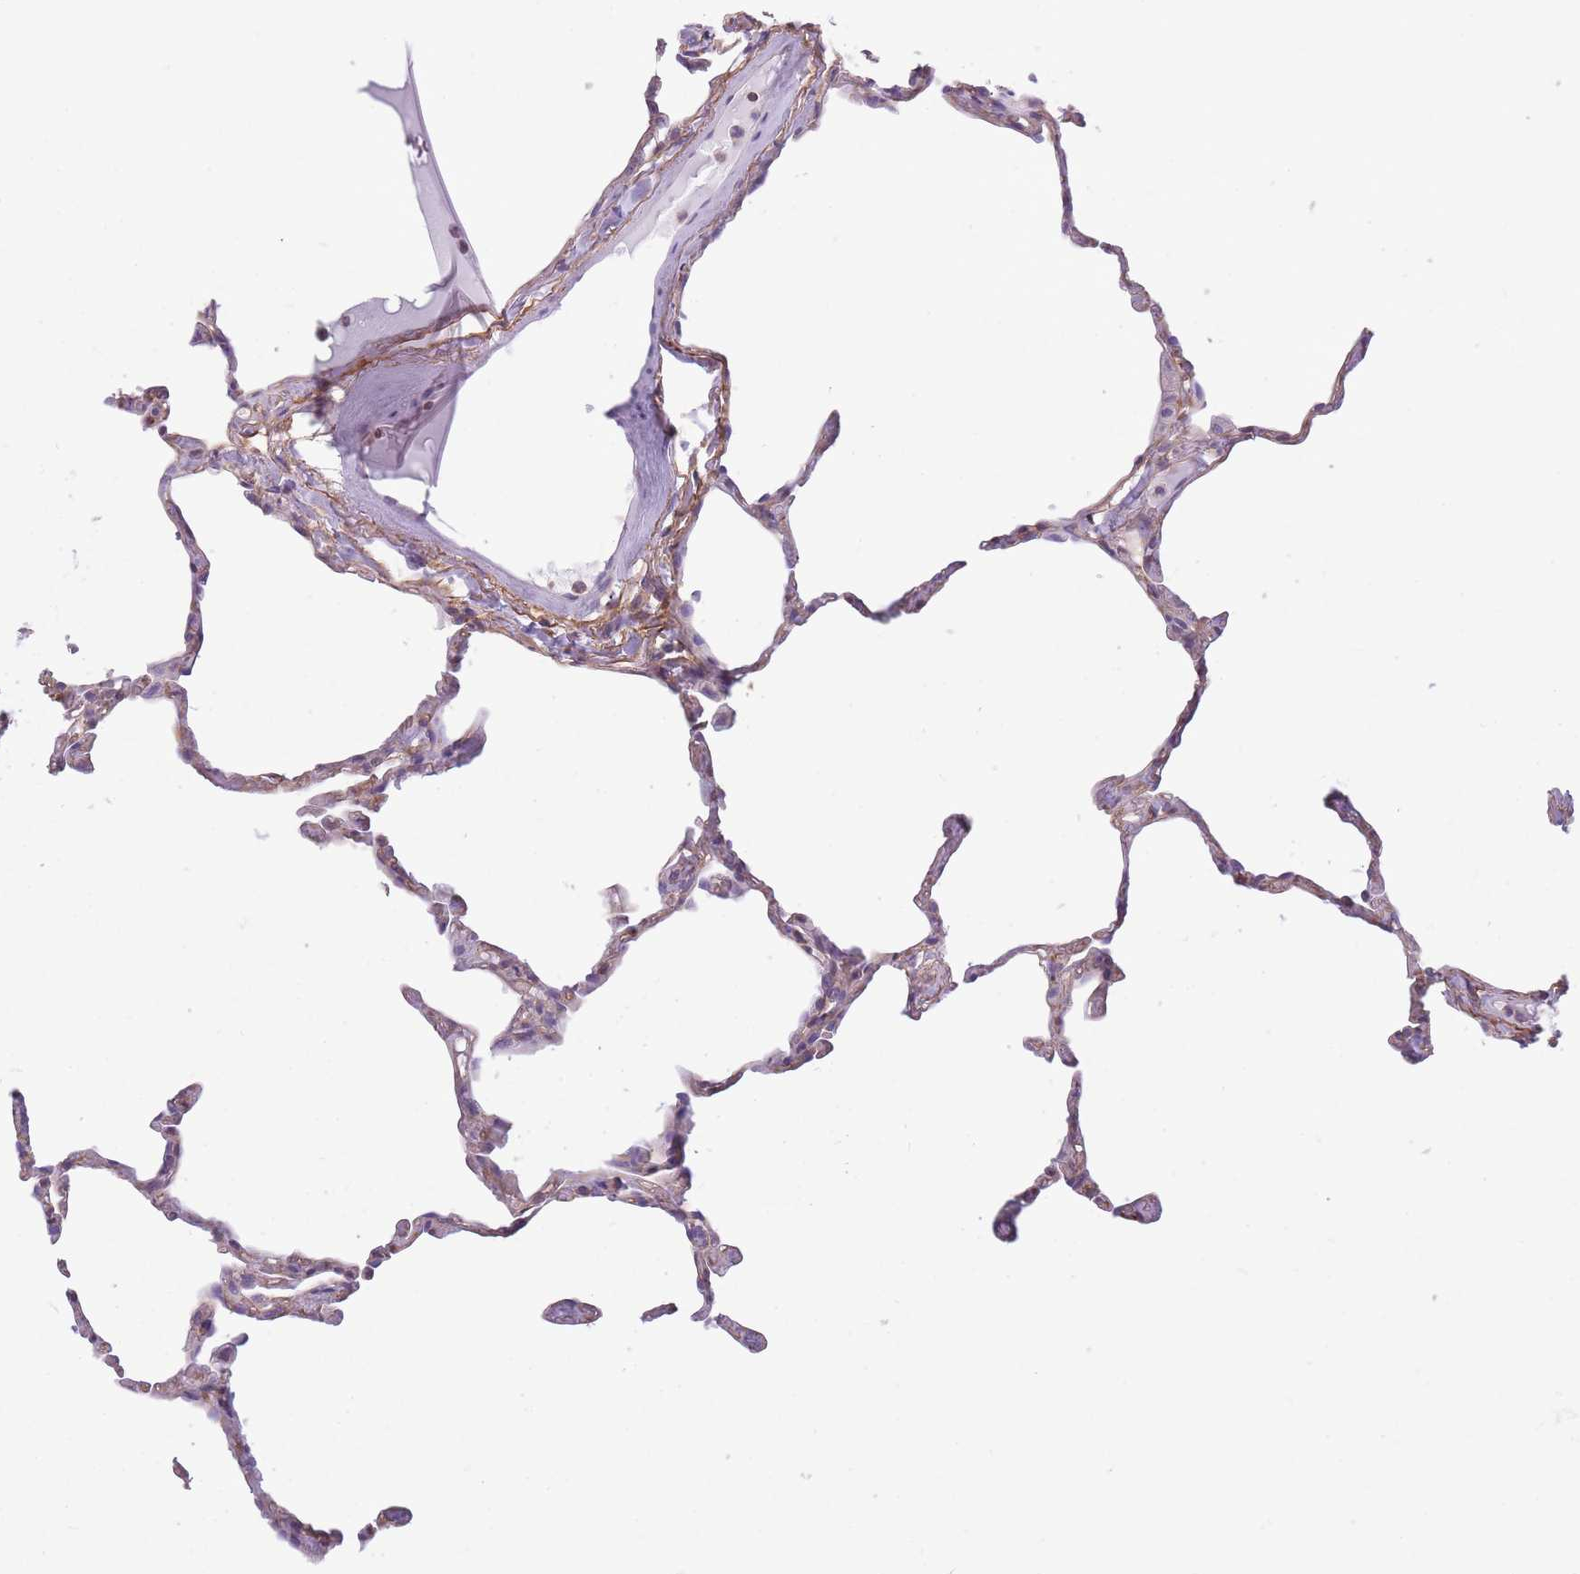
{"staining": {"intensity": "weak", "quantity": "25%-75%", "location": "cytoplasmic/membranous"}, "tissue": "lung", "cell_type": "Alveolar cells", "image_type": "normal", "snomed": [{"axis": "morphology", "description": "Normal tissue, NOS"}, {"axis": "topography", "description": "Lung"}], "caption": "Human lung stained for a protein (brown) demonstrates weak cytoplasmic/membranous positive staining in approximately 25%-75% of alveolar cells.", "gene": "ADD1", "patient": {"sex": "male", "age": 65}}